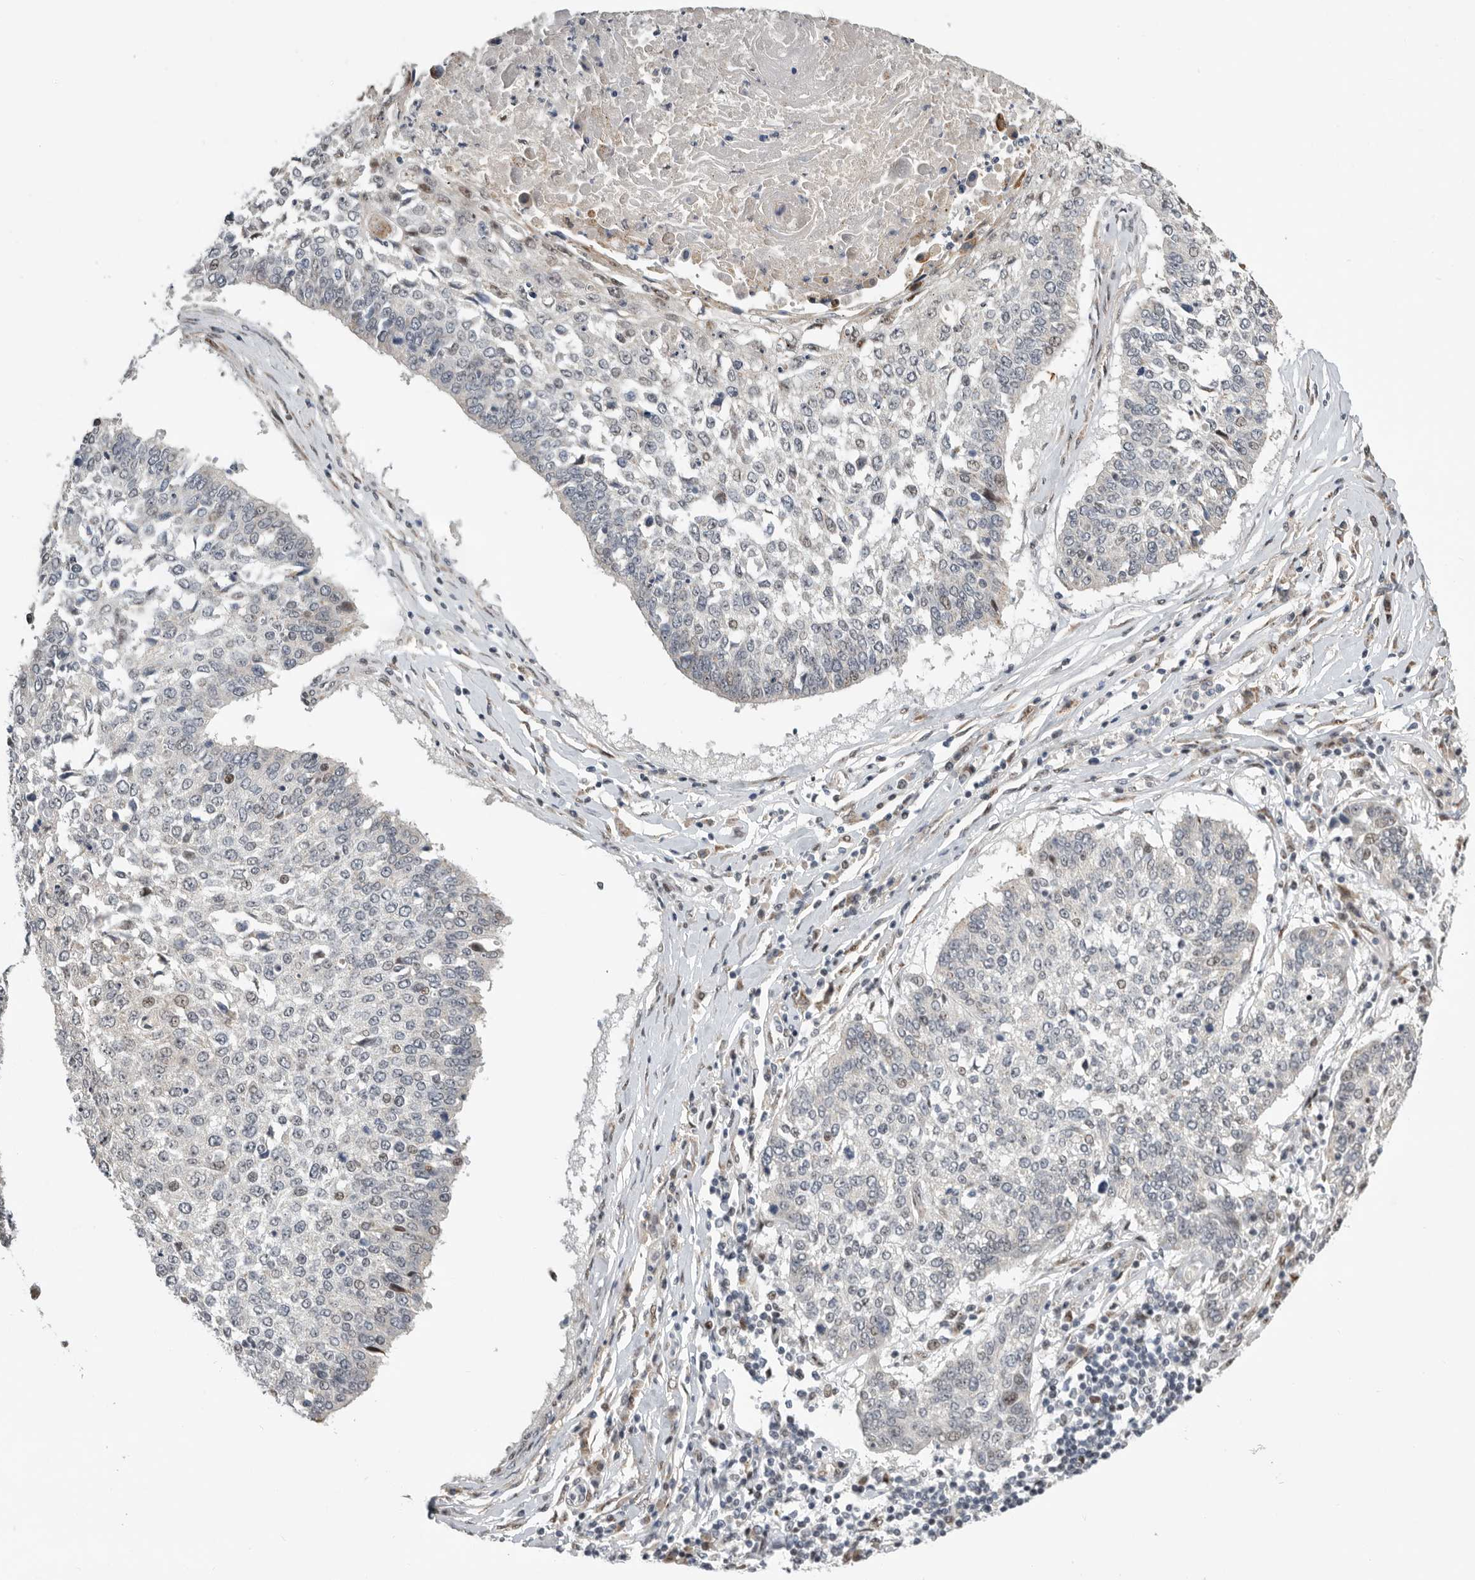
{"staining": {"intensity": "negative", "quantity": "none", "location": "none"}, "tissue": "lung cancer", "cell_type": "Tumor cells", "image_type": "cancer", "snomed": [{"axis": "morphology", "description": "Normal tissue, NOS"}, {"axis": "morphology", "description": "Squamous cell carcinoma, NOS"}, {"axis": "topography", "description": "Cartilage tissue"}, {"axis": "topography", "description": "Bronchus"}, {"axis": "topography", "description": "Lung"}, {"axis": "topography", "description": "Peripheral nerve tissue"}], "caption": "DAB immunohistochemical staining of lung cancer (squamous cell carcinoma) displays no significant staining in tumor cells.", "gene": "PCMTD1", "patient": {"sex": "female", "age": 49}}